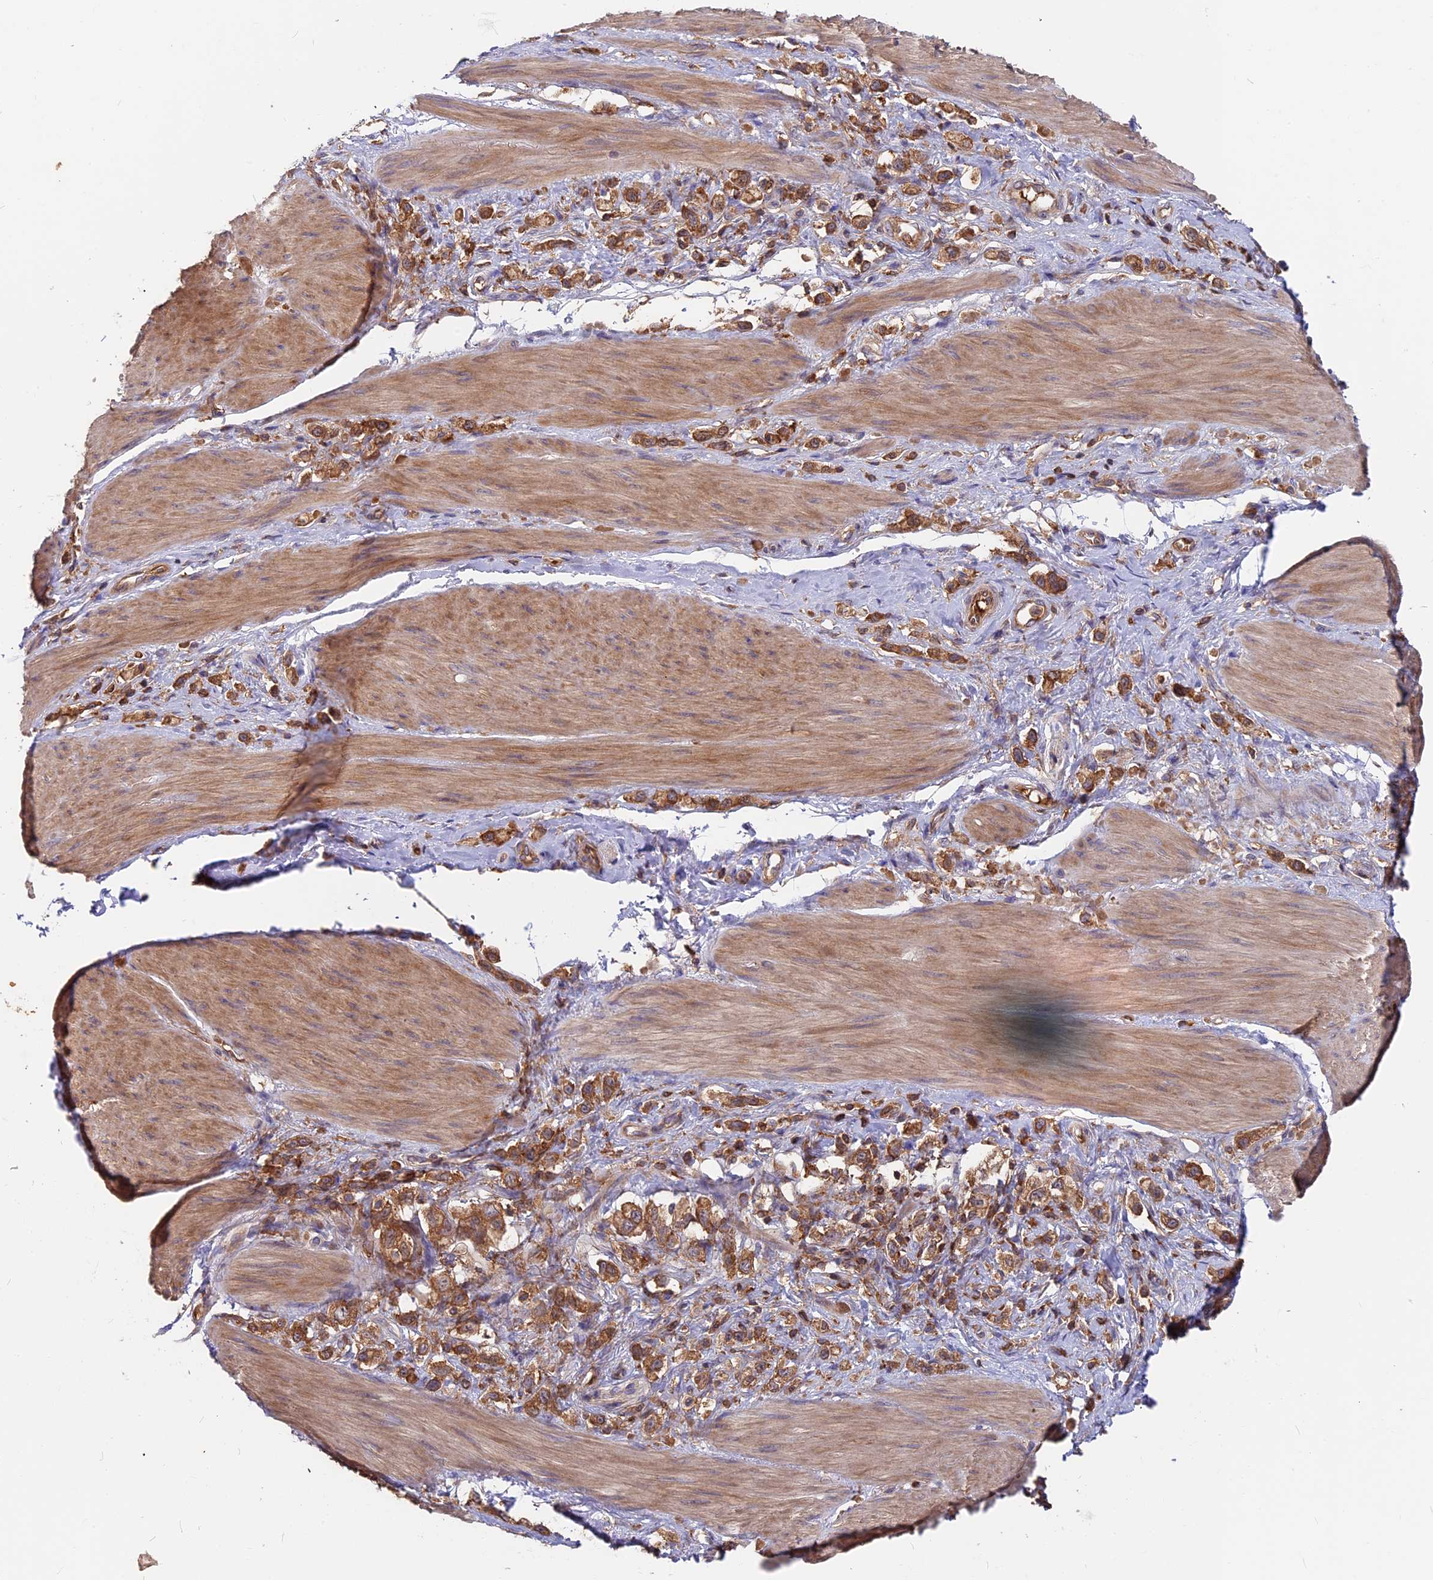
{"staining": {"intensity": "moderate", "quantity": ">75%", "location": "cytoplasmic/membranous"}, "tissue": "stomach cancer", "cell_type": "Tumor cells", "image_type": "cancer", "snomed": [{"axis": "morphology", "description": "Adenocarcinoma, NOS"}, {"axis": "topography", "description": "Stomach"}], "caption": "A histopathology image of human adenocarcinoma (stomach) stained for a protein reveals moderate cytoplasmic/membranous brown staining in tumor cells.", "gene": "MYO9B", "patient": {"sex": "female", "age": 65}}